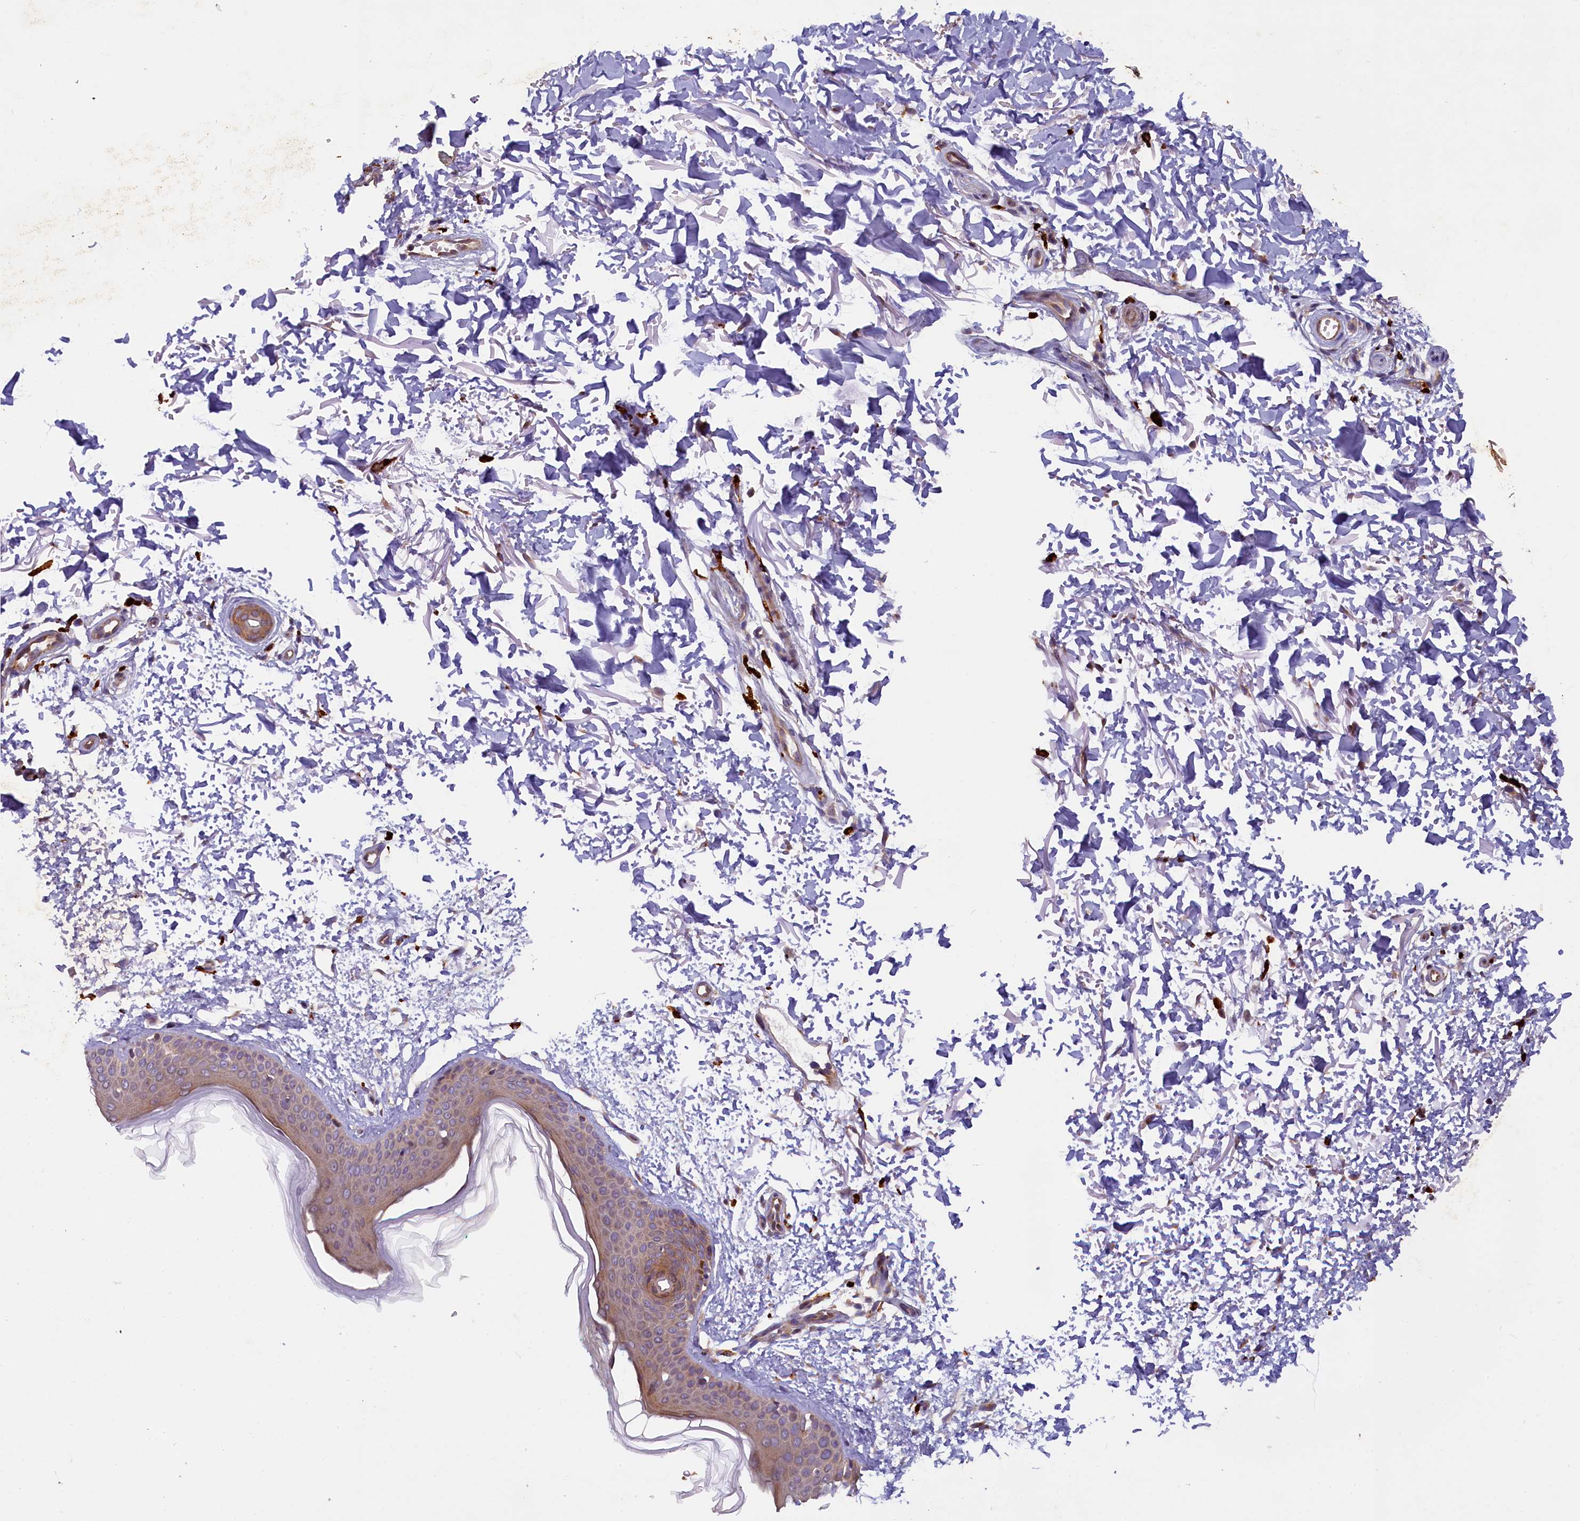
{"staining": {"intensity": "weak", "quantity": ">75%", "location": "cytoplasmic/membranous"}, "tissue": "skin", "cell_type": "Fibroblasts", "image_type": "normal", "snomed": [{"axis": "morphology", "description": "Normal tissue, NOS"}, {"axis": "topography", "description": "Skin"}], "caption": "A high-resolution photomicrograph shows IHC staining of normal skin, which exhibits weak cytoplasmic/membranous expression in about >75% of fibroblasts.", "gene": "CCDC9B", "patient": {"sex": "male", "age": 66}}